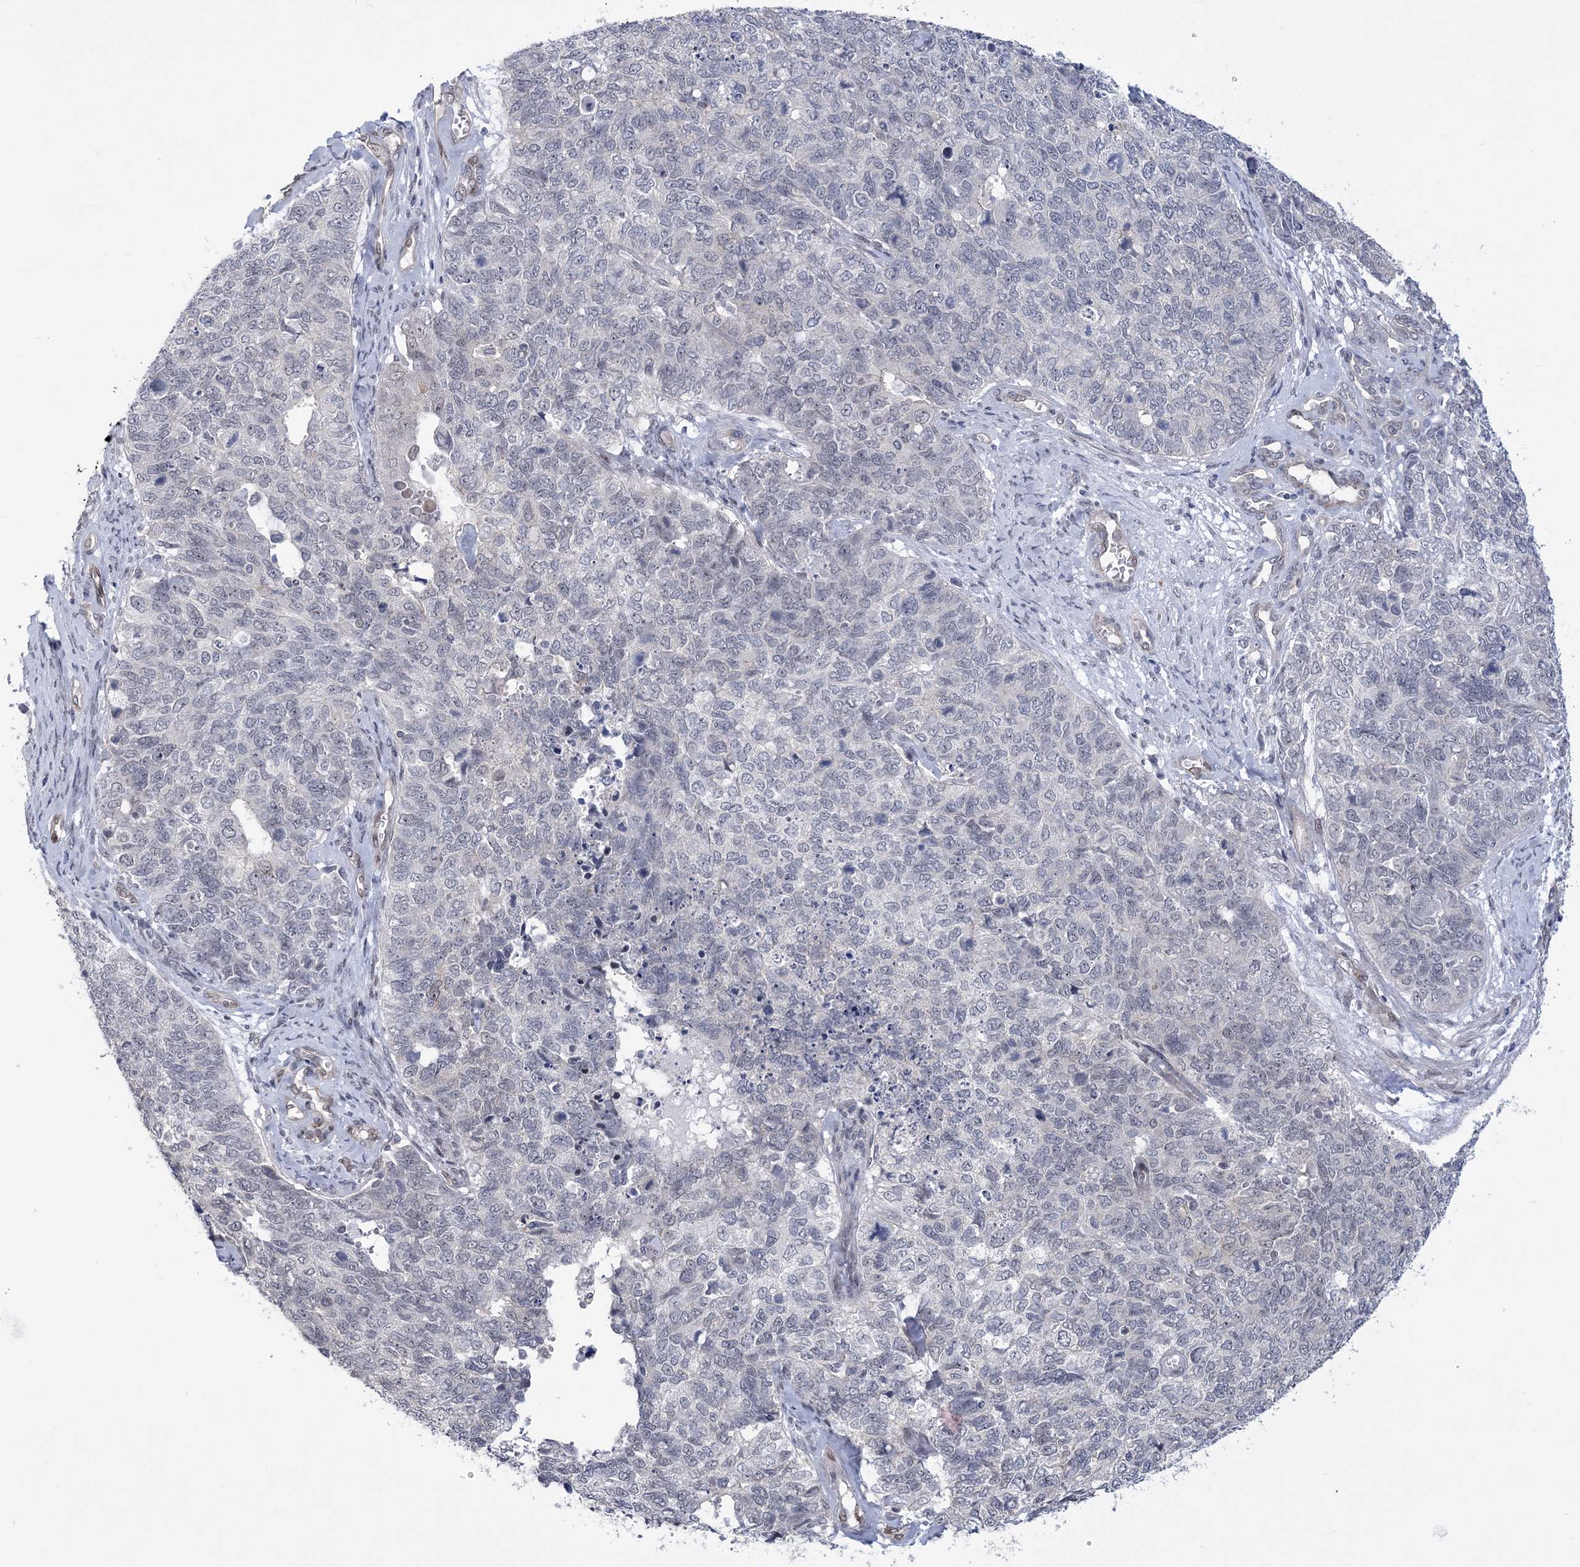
{"staining": {"intensity": "negative", "quantity": "none", "location": "none"}, "tissue": "cervical cancer", "cell_type": "Tumor cells", "image_type": "cancer", "snomed": [{"axis": "morphology", "description": "Squamous cell carcinoma, NOS"}, {"axis": "topography", "description": "Cervix"}], "caption": "Immunohistochemistry of squamous cell carcinoma (cervical) shows no expression in tumor cells. Brightfield microscopy of immunohistochemistry (IHC) stained with DAB (3,3'-diaminobenzidine) (brown) and hematoxylin (blue), captured at high magnification.", "gene": "HOMEZ", "patient": {"sex": "female", "age": 63}}